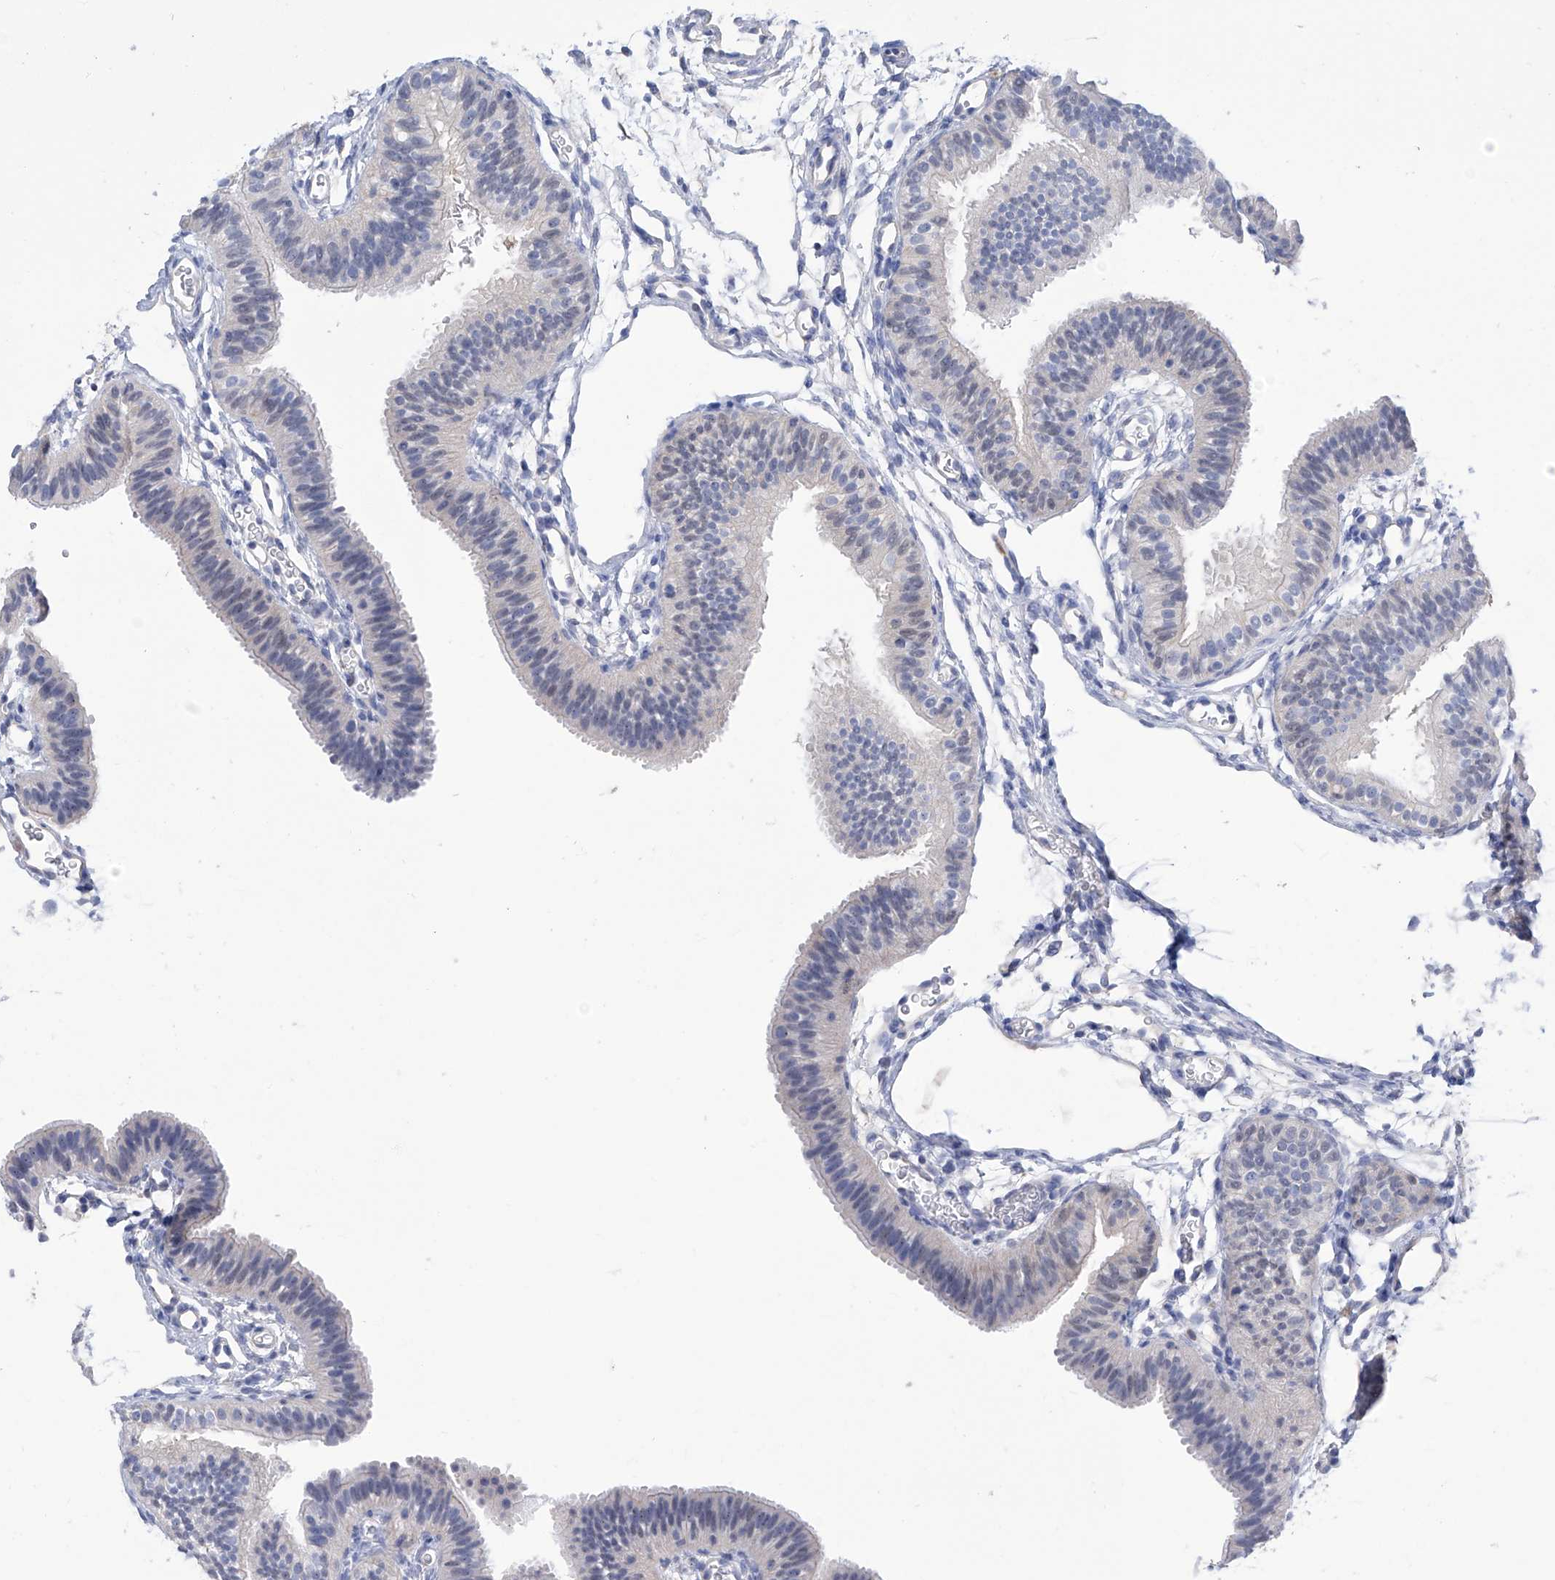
{"staining": {"intensity": "weak", "quantity": "<25%", "location": "cytoplasmic/membranous"}, "tissue": "fallopian tube", "cell_type": "Glandular cells", "image_type": "normal", "snomed": [{"axis": "morphology", "description": "Normal tissue, NOS"}, {"axis": "topography", "description": "Fallopian tube"}], "caption": "This photomicrograph is of normal fallopian tube stained with immunohistochemistry to label a protein in brown with the nuclei are counter-stained blue. There is no staining in glandular cells.", "gene": "PGM3", "patient": {"sex": "female", "age": 35}}